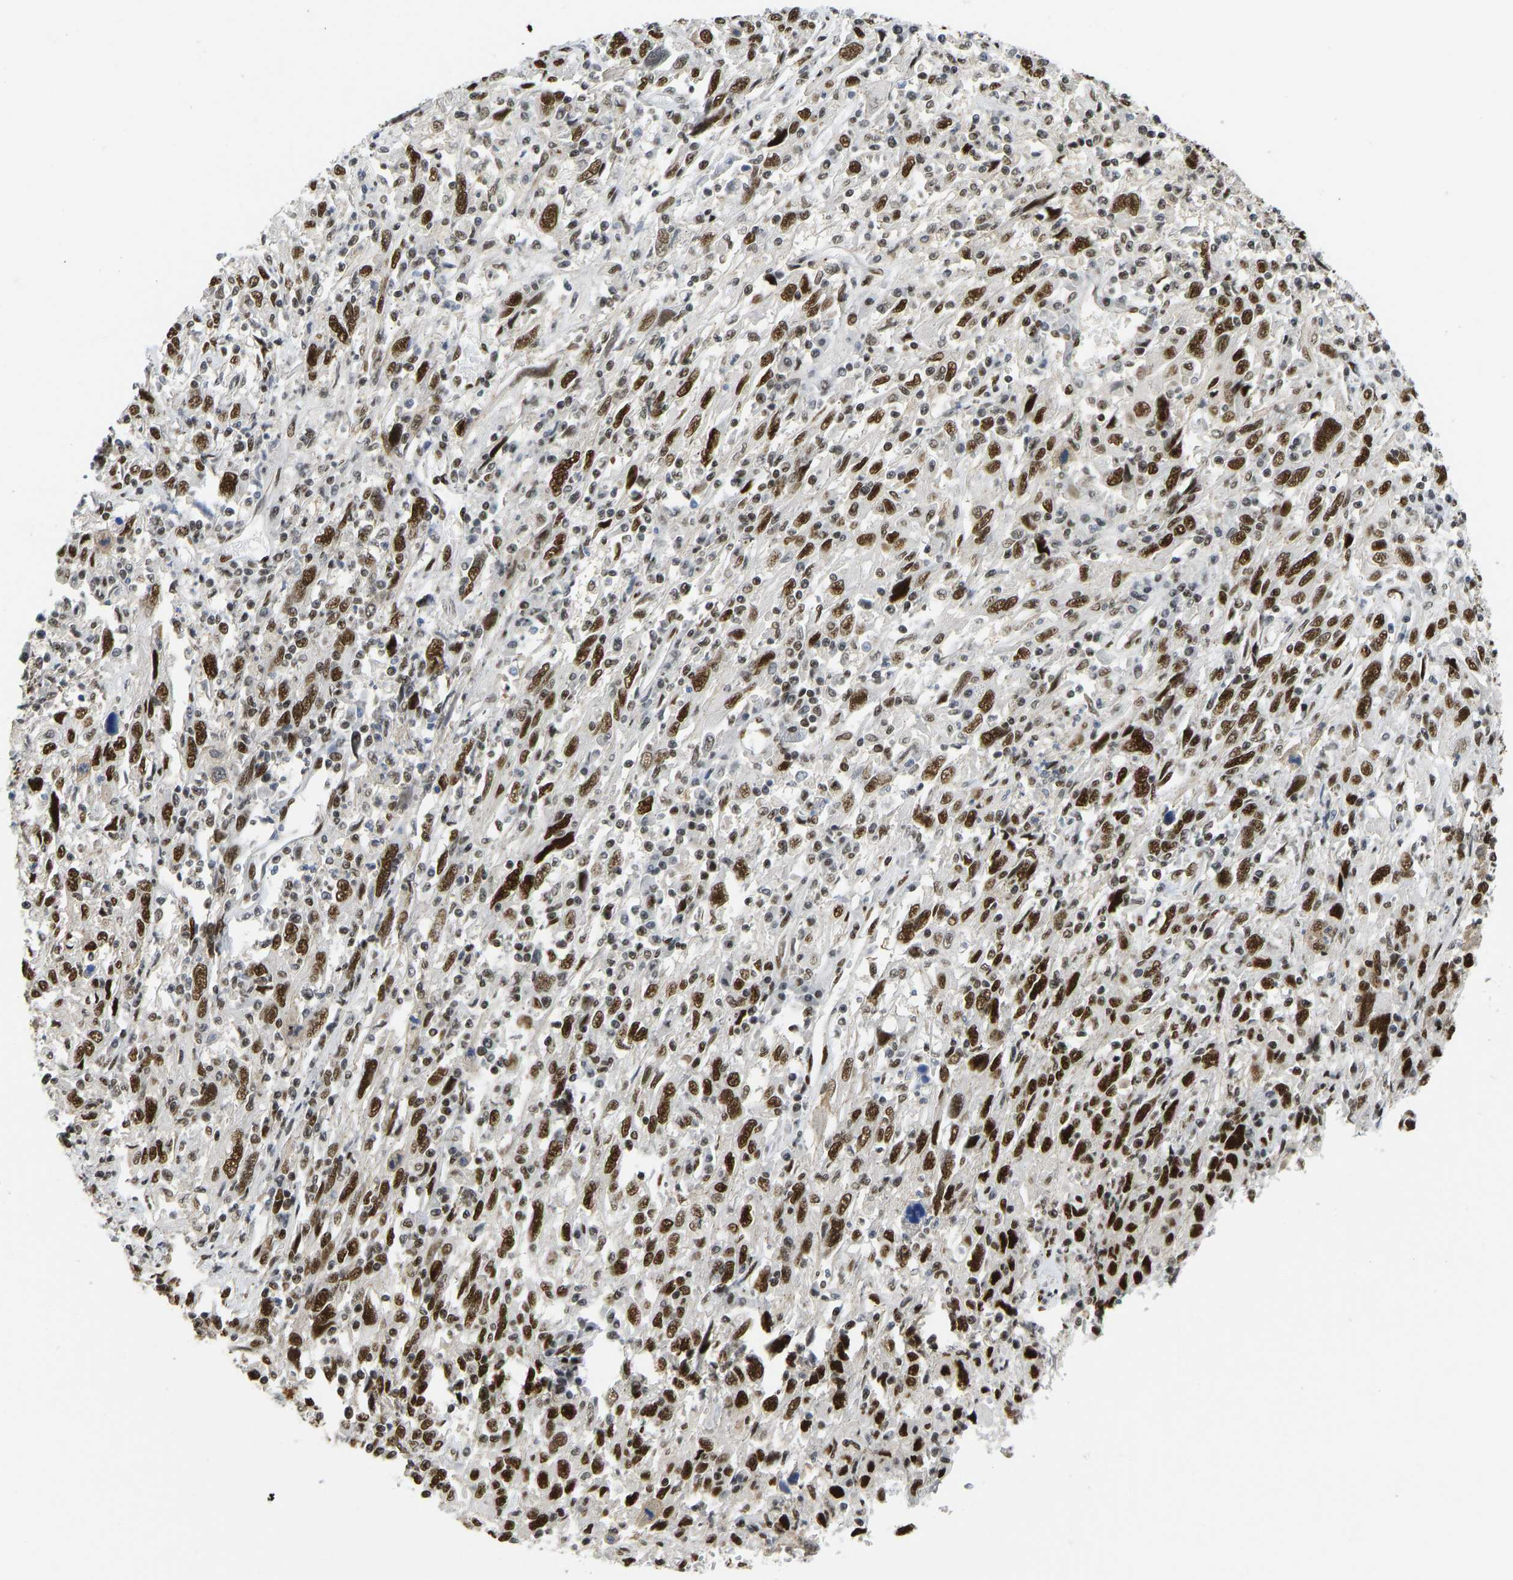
{"staining": {"intensity": "strong", "quantity": ">75%", "location": "nuclear"}, "tissue": "cervical cancer", "cell_type": "Tumor cells", "image_type": "cancer", "snomed": [{"axis": "morphology", "description": "Squamous cell carcinoma, NOS"}, {"axis": "topography", "description": "Cervix"}], "caption": "Immunohistochemical staining of cervical cancer (squamous cell carcinoma) reveals high levels of strong nuclear positivity in about >75% of tumor cells.", "gene": "FOXK1", "patient": {"sex": "female", "age": 46}}